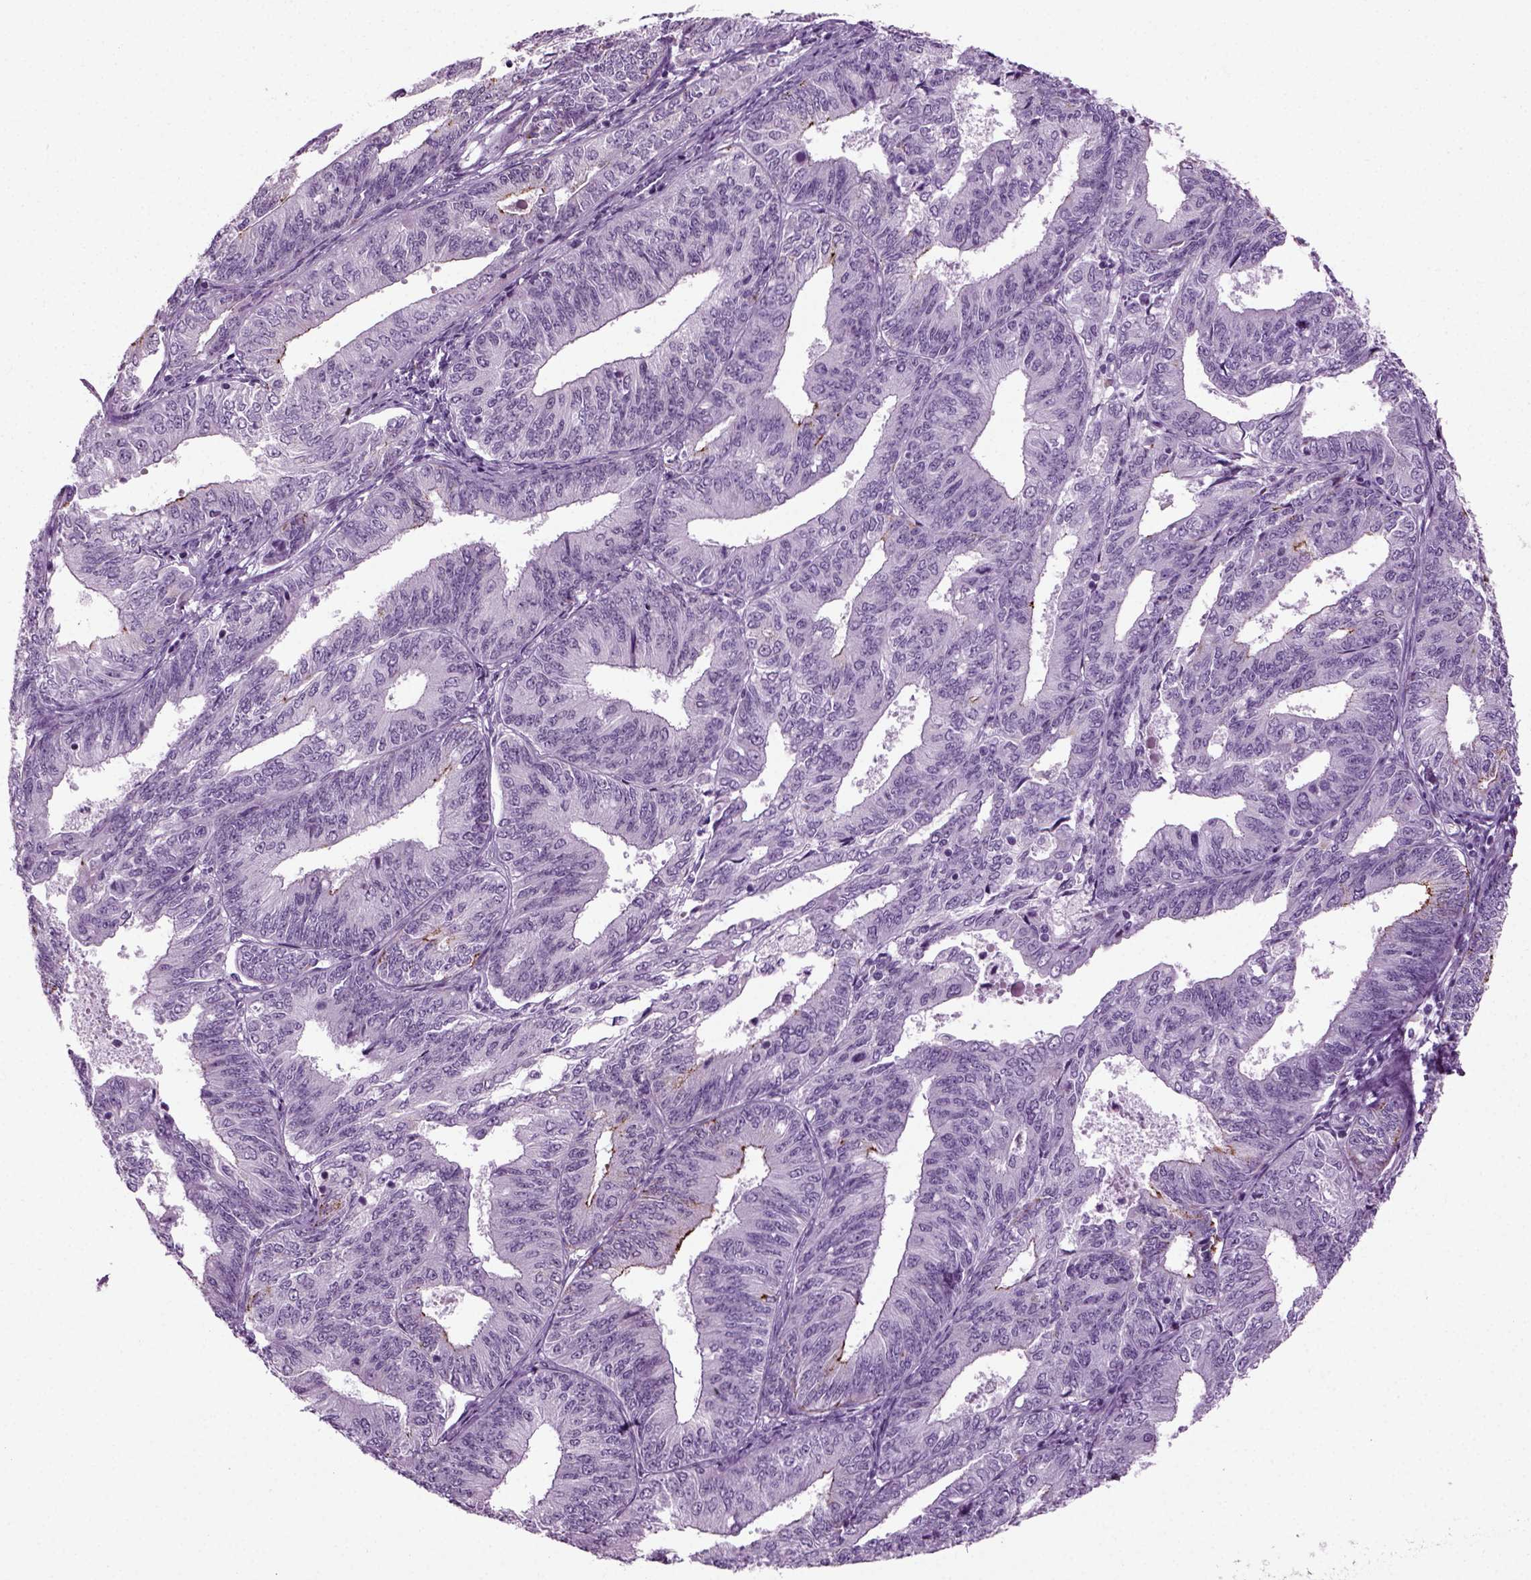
{"staining": {"intensity": "negative", "quantity": "none", "location": "none"}, "tissue": "endometrial cancer", "cell_type": "Tumor cells", "image_type": "cancer", "snomed": [{"axis": "morphology", "description": "Adenocarcinoma, NOS"}, {"axis": "topography", "description": "Endometrium"}], "caption": "There is no significant positivity in tumor cells of endometrial adenocarcinoma.", "gene": "PRLH", "patient": {"sex": "female", "age": 58}}